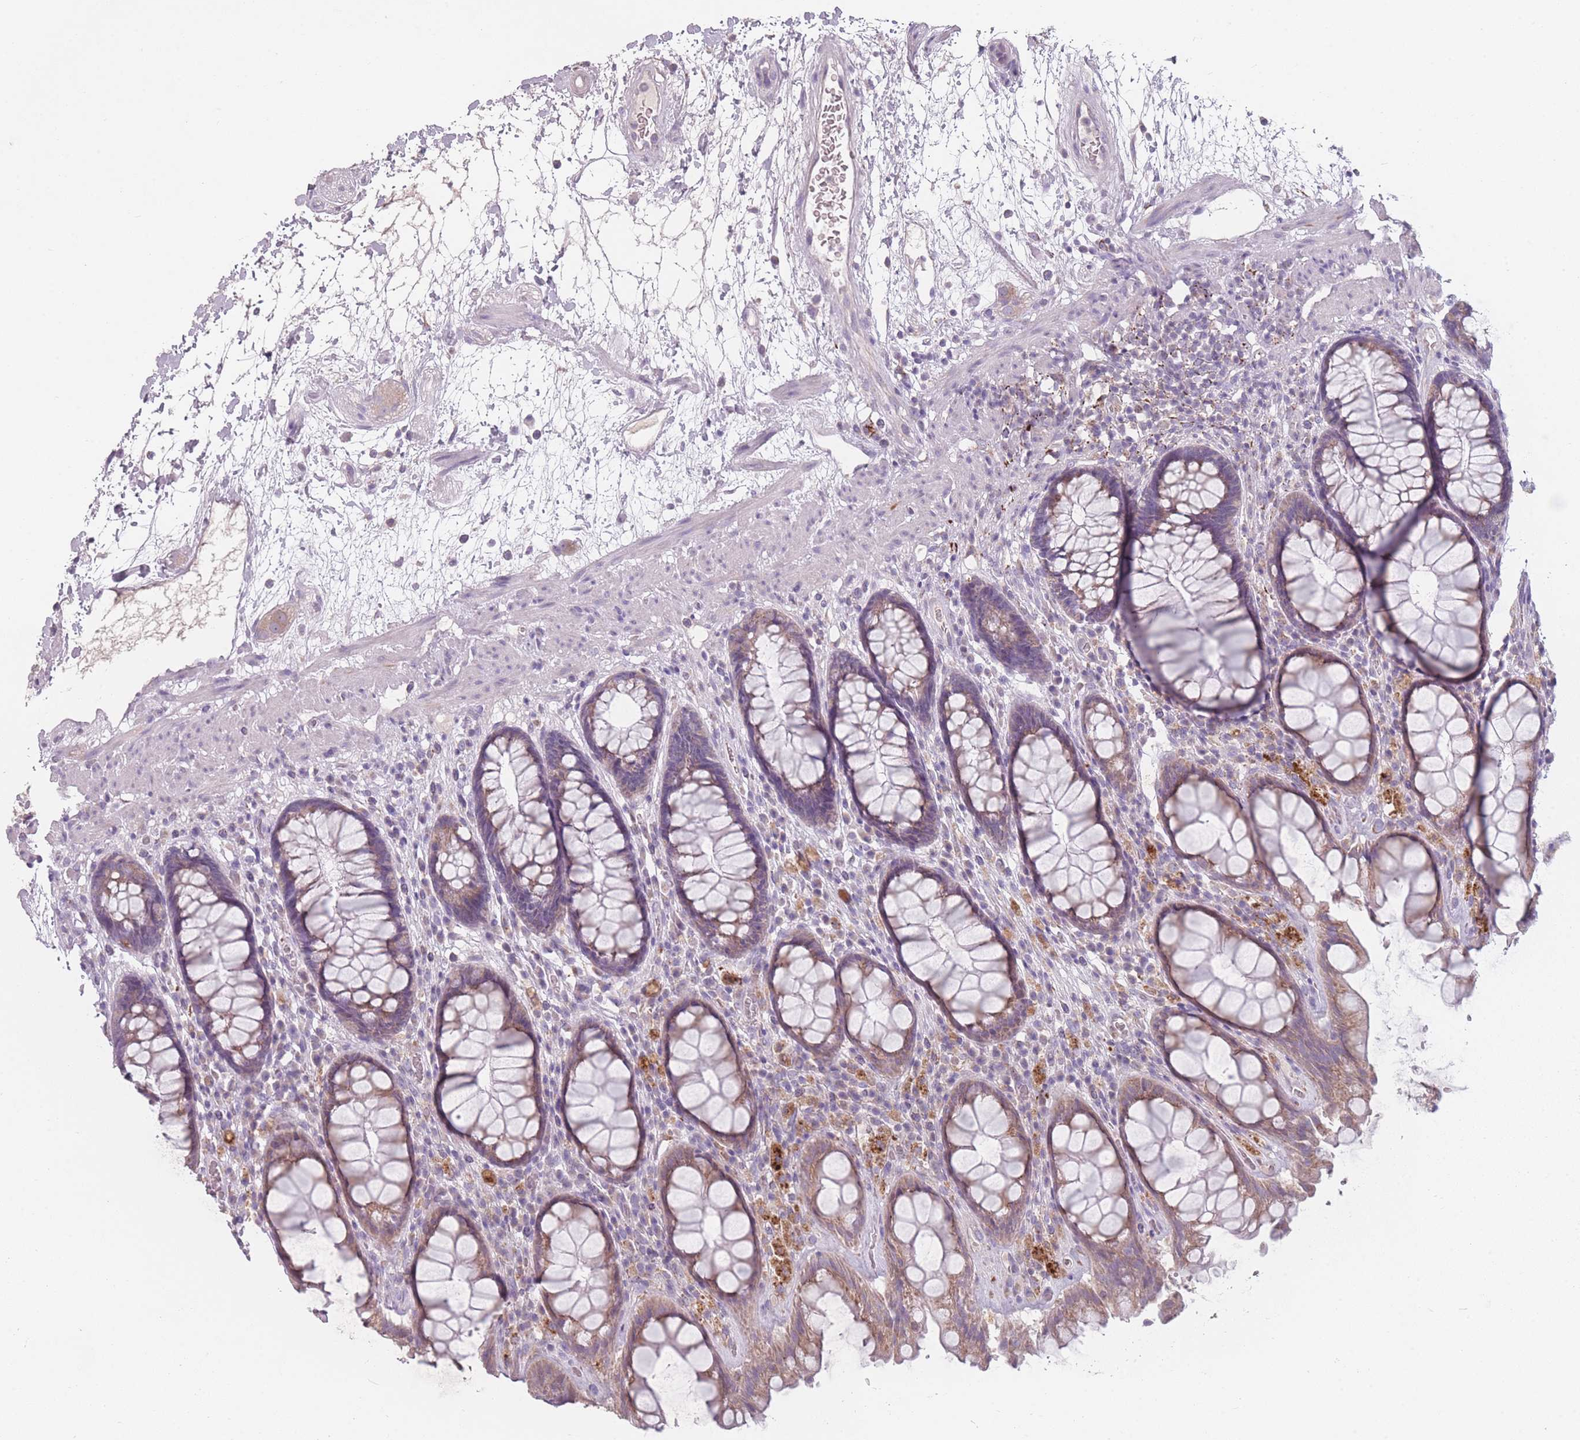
{"staining": {"intensity": "weak", "quantity": ">75%", "location": "cytoplasmic/membranous"}, "tissue": "rectum", "cell_type": "Glandular cells", "image_type": "normal", "snomed": [{"axis": "morphology", "description": "Normal tissue, NOS"}, {"axis": "topography", "description": "Rectum"}], "caption": "Glandular cells display weak cytoplasmic/membranous expression in about >75% of cells in normal rectum.", "gene": "PEX11B", "patient": {"sex": "male", "age": 64}}